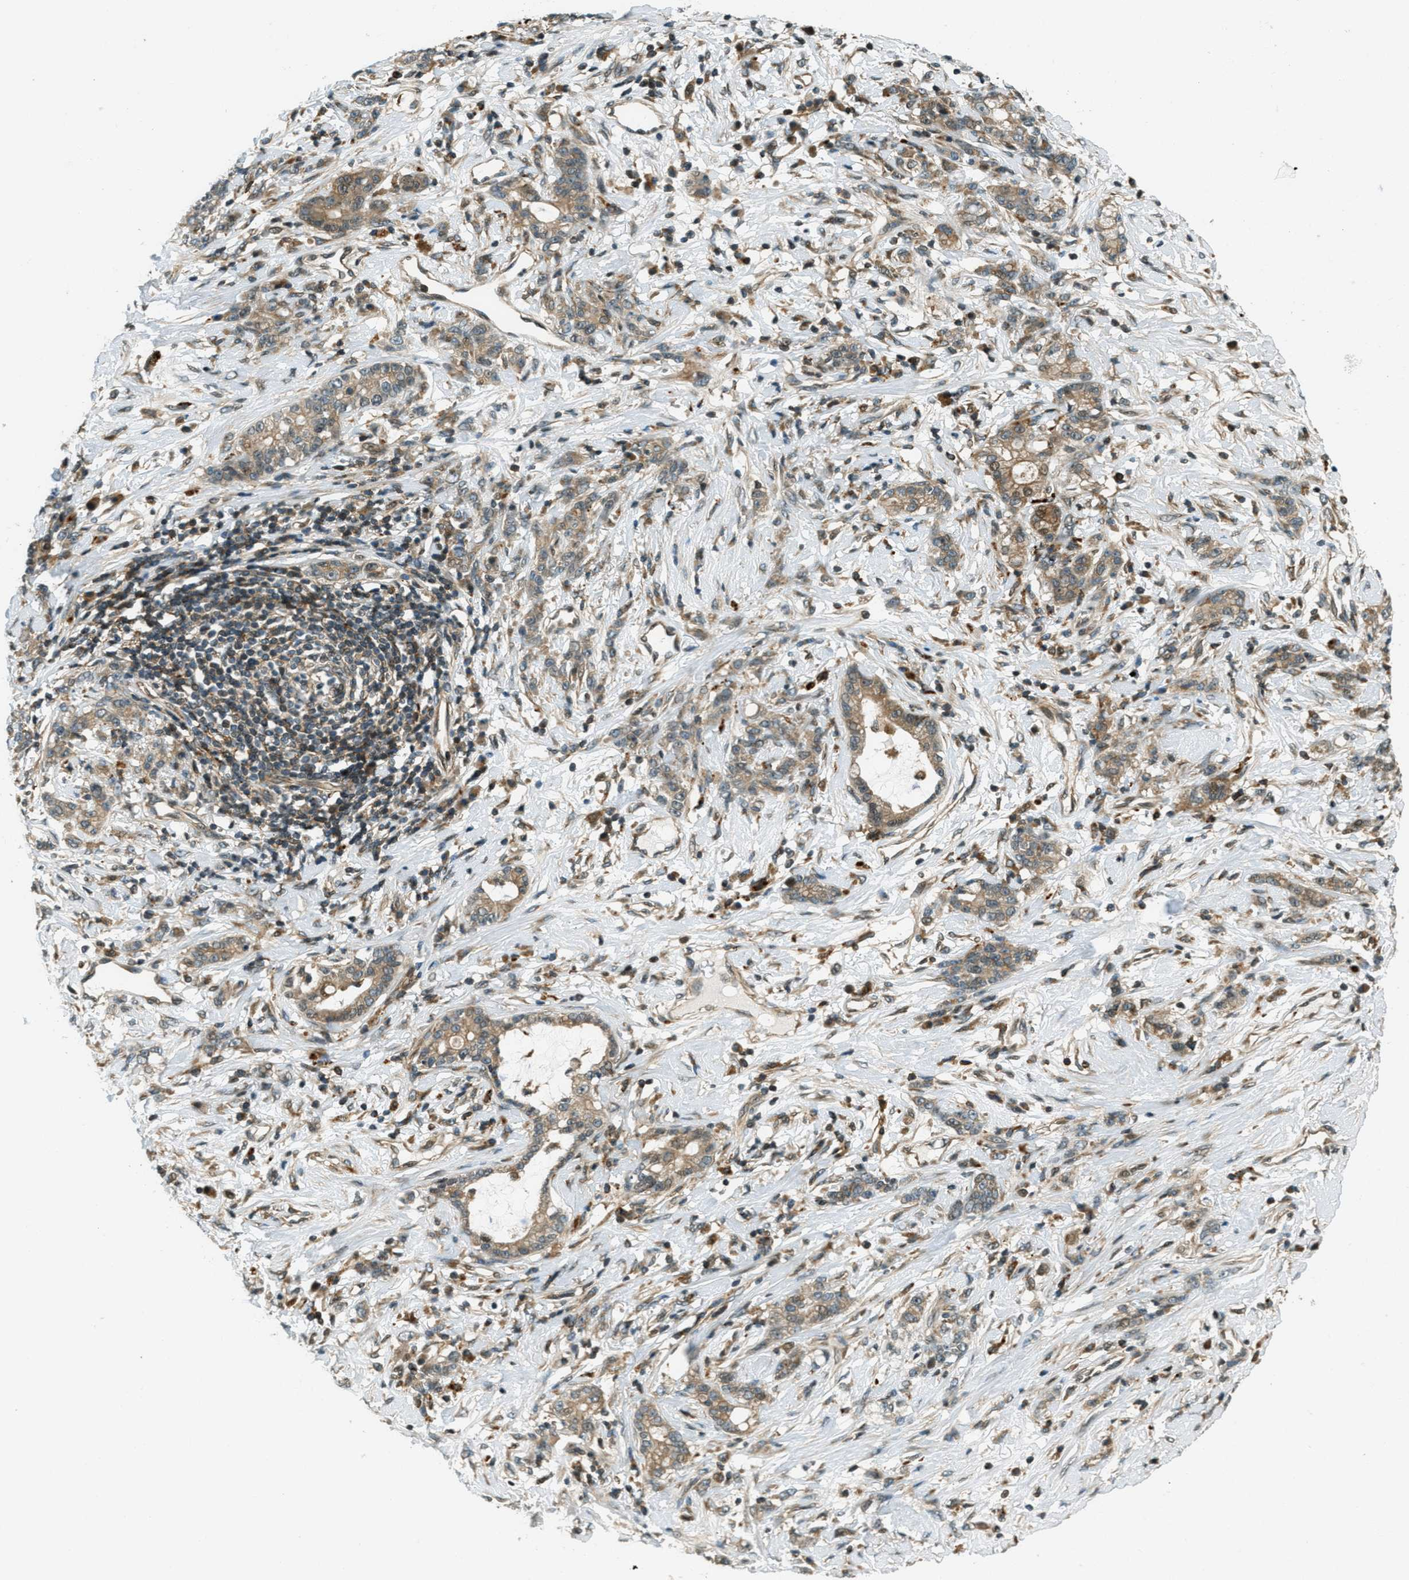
{"staining": {"intensity": "moderate", "quantity": ">75%", "location": "cytoplasmic/membranous"}, "tissue": "stomach cancer", "cell_type": "Tumor cells", "image_type": "cancer", "snomed": [{"axis": "morphology", "description": "Adenocarcinoma, NOS"}, {"axis": "topography", "description": "Stomach, lower"}], "caption": "Adenocarcinoma (stomach) stained with DAB (3,3'-diaminobenzidine) immunohistochemistry demonstrates medium levels of moderate cytoplasmic/membranous staining in approximately >75% of tumor cells.", "gene": "PTPN23", "patient": {"sex": "male", "age": 88}}